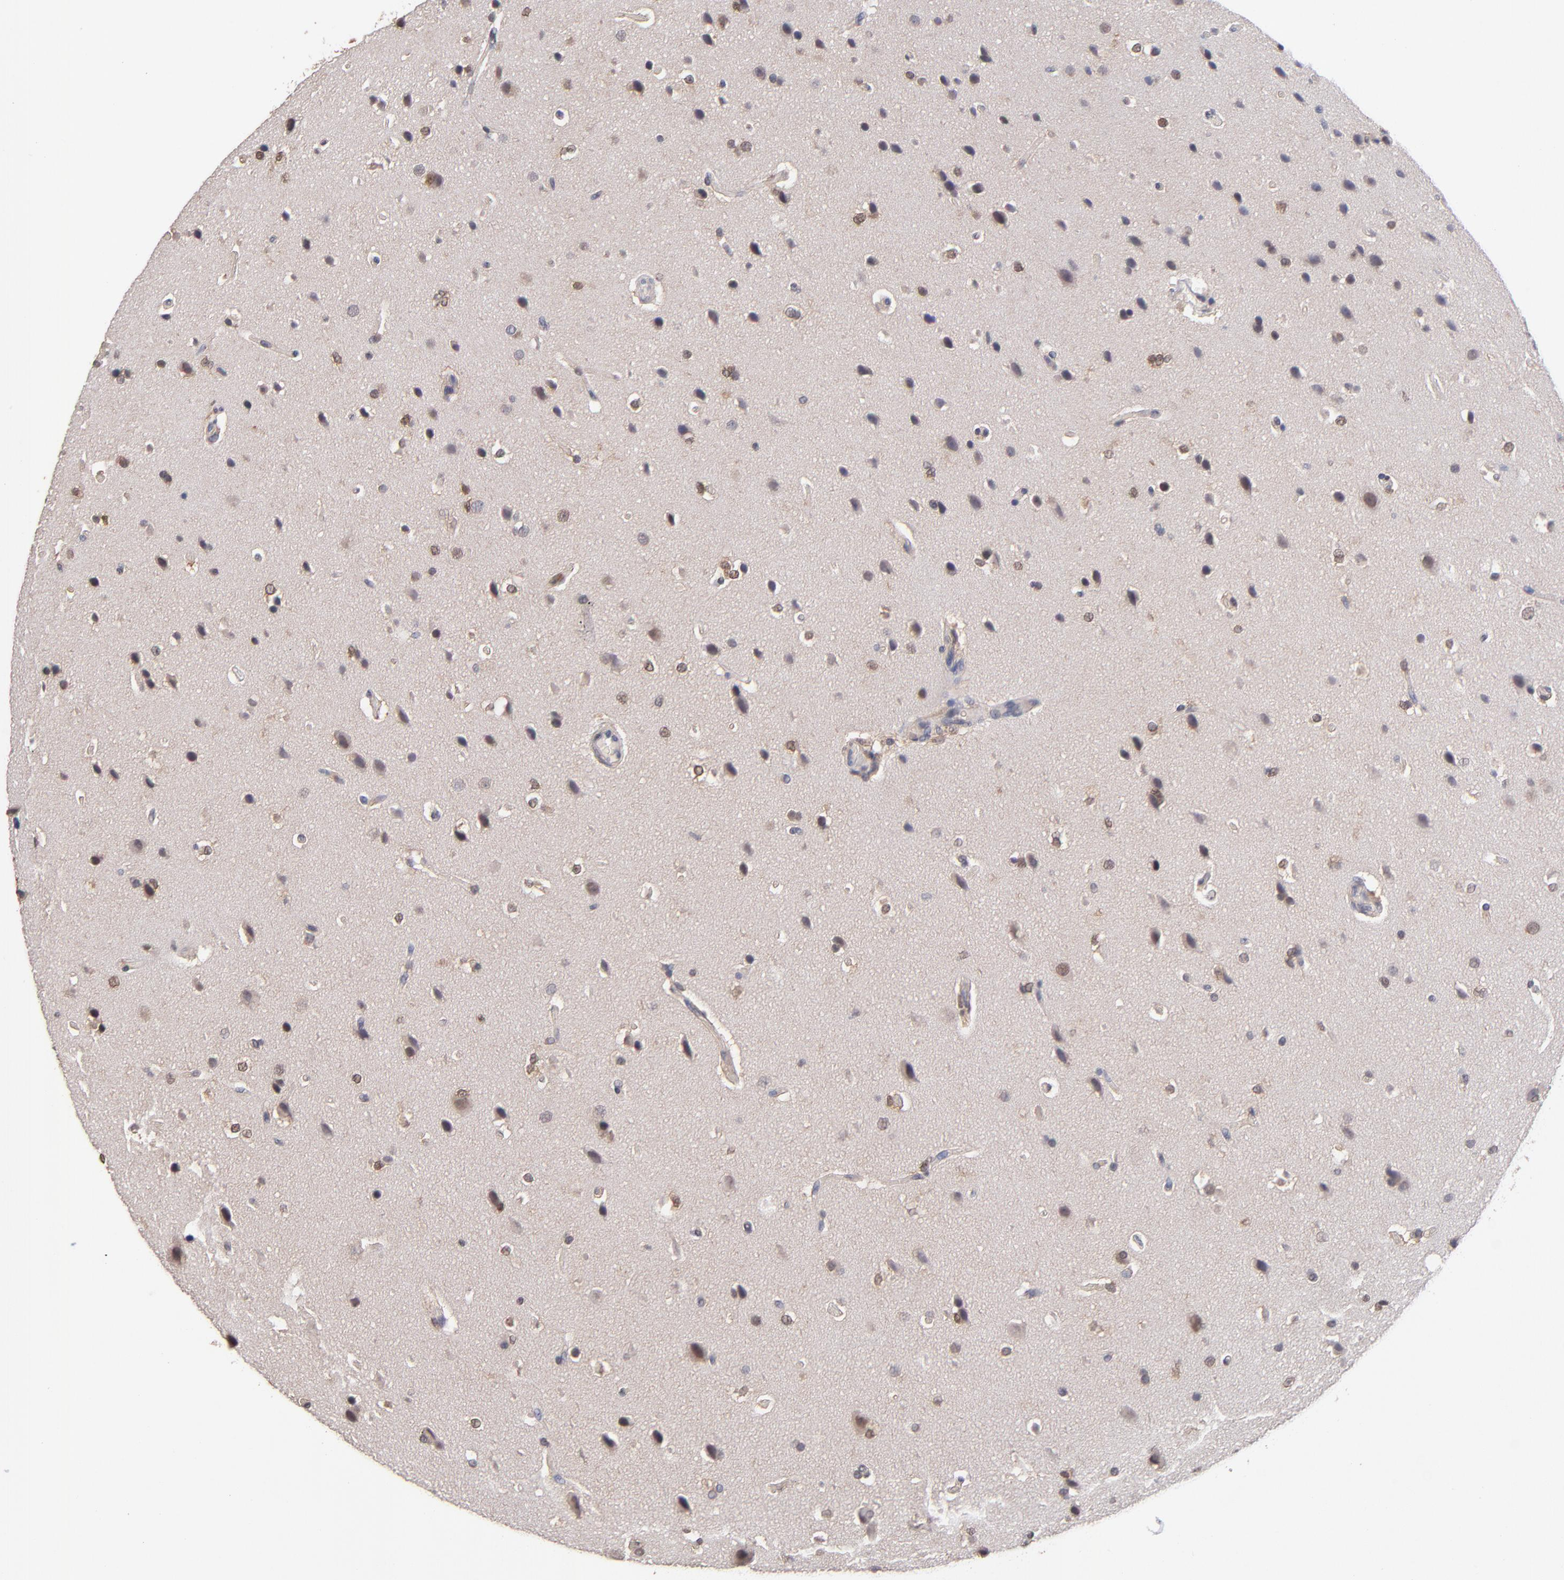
{"staining": {"intensity": "weak", "quantity": "<25%", "location": "cytoplasmic/membranous"}, "tissue": "glioma", "cell_type": "Tumor cells", "image_type": "cancer", "snomed": [{"axis": "morphology", "description": "Glioma, malignant, Low grade"}, {"axis": "topography", "description": "Cerebral cortex"}], "caption": "Tumor cells show no significant protein expression in glioma. The staining is performed using DAB brown chromogen with nuclei counter-stained in using hematoxylin.", "gene": "PSMD10", "patient": {"sex": "female", "age": 47}}